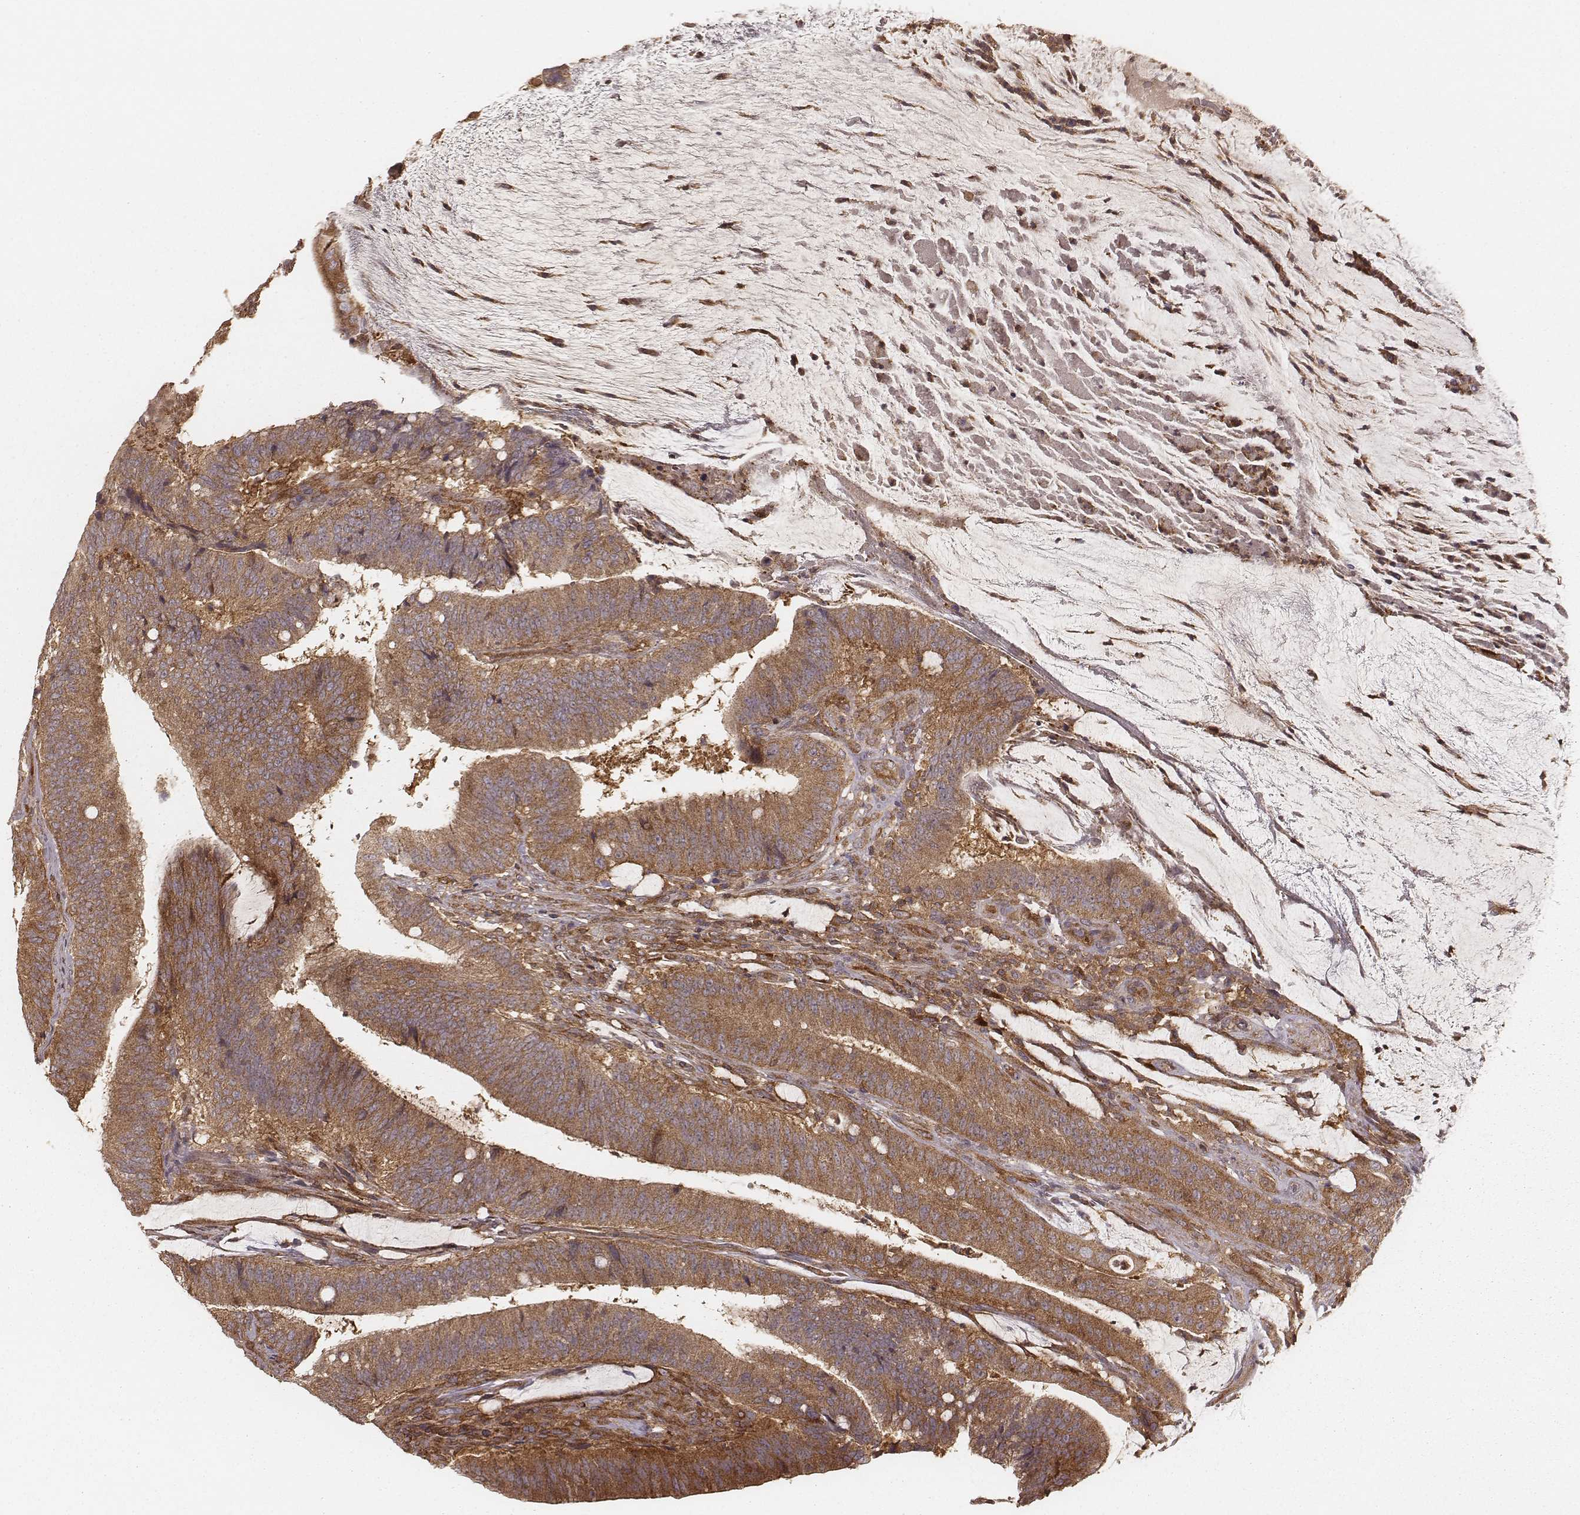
{"staining": {"intensity": "moderate", "quantity": ">75%", "location": "cytoplasmic/membranous"}, "tissue": "colorectal cancer", "cell_type": "Tumor cells", "image_type": "cancer", "snomed": [{"axis": "morphology", "description": "Adenocarcinoma, NOS"}, {"axis": "topography", "description": "Colon"}], "caption": "The immunohistochemical stain highlights moderate cytoplasmic/membranous positivity in tumor cells of colorectal cancer (adenocarcinoma) tissue.", "gene": "CARS1", "patient": {"sex": "female", "age": 43}}